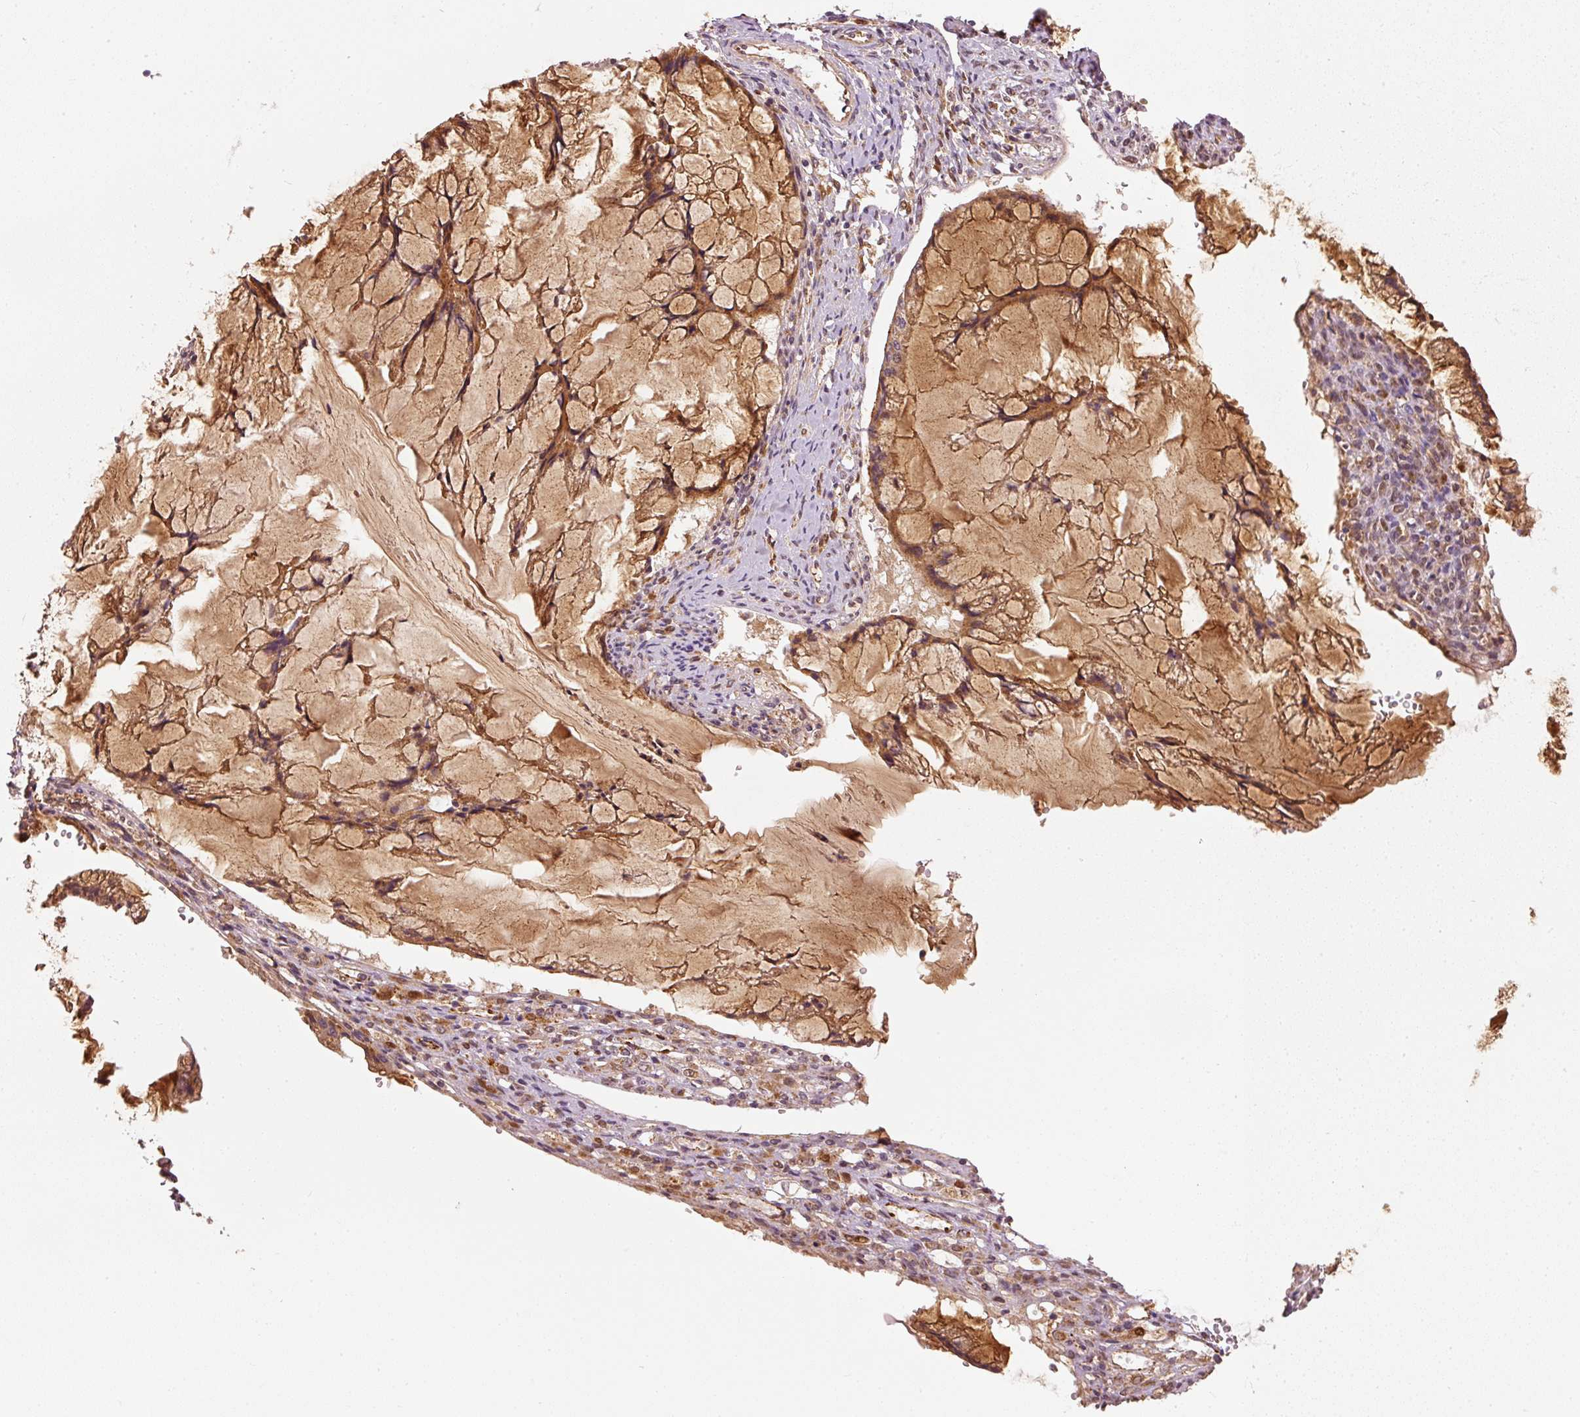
{"staining": {"intensity": "moderate", "quantity": ">75%", "location": "cytoplasmic/membranous,nuclear"}, "tissue": "ovarian cancer", "cell_type": "Tumor cells", "image_type": "cancer", "snomed": [{"axis": "morphology", "description": "Cystadenocarcinoma, mucinous, NOS"}, {"axis": "topography", "description": "Ovary"}], "caption": "IHC of human ovarian mucinous cystadenocarcinoma exhibits medium levels of moderate cytoplasmic/membranous and nuclear positivity in approximately >75% of tumor cells. Using DAB (3,3'-diaminobenzidine) (brown) and hematoxylin (blue) stains, captured at high magnification using brightfield microscopy.", "gene": "MTHFD1L", "patient": {"sex": "female", "age": 73}}